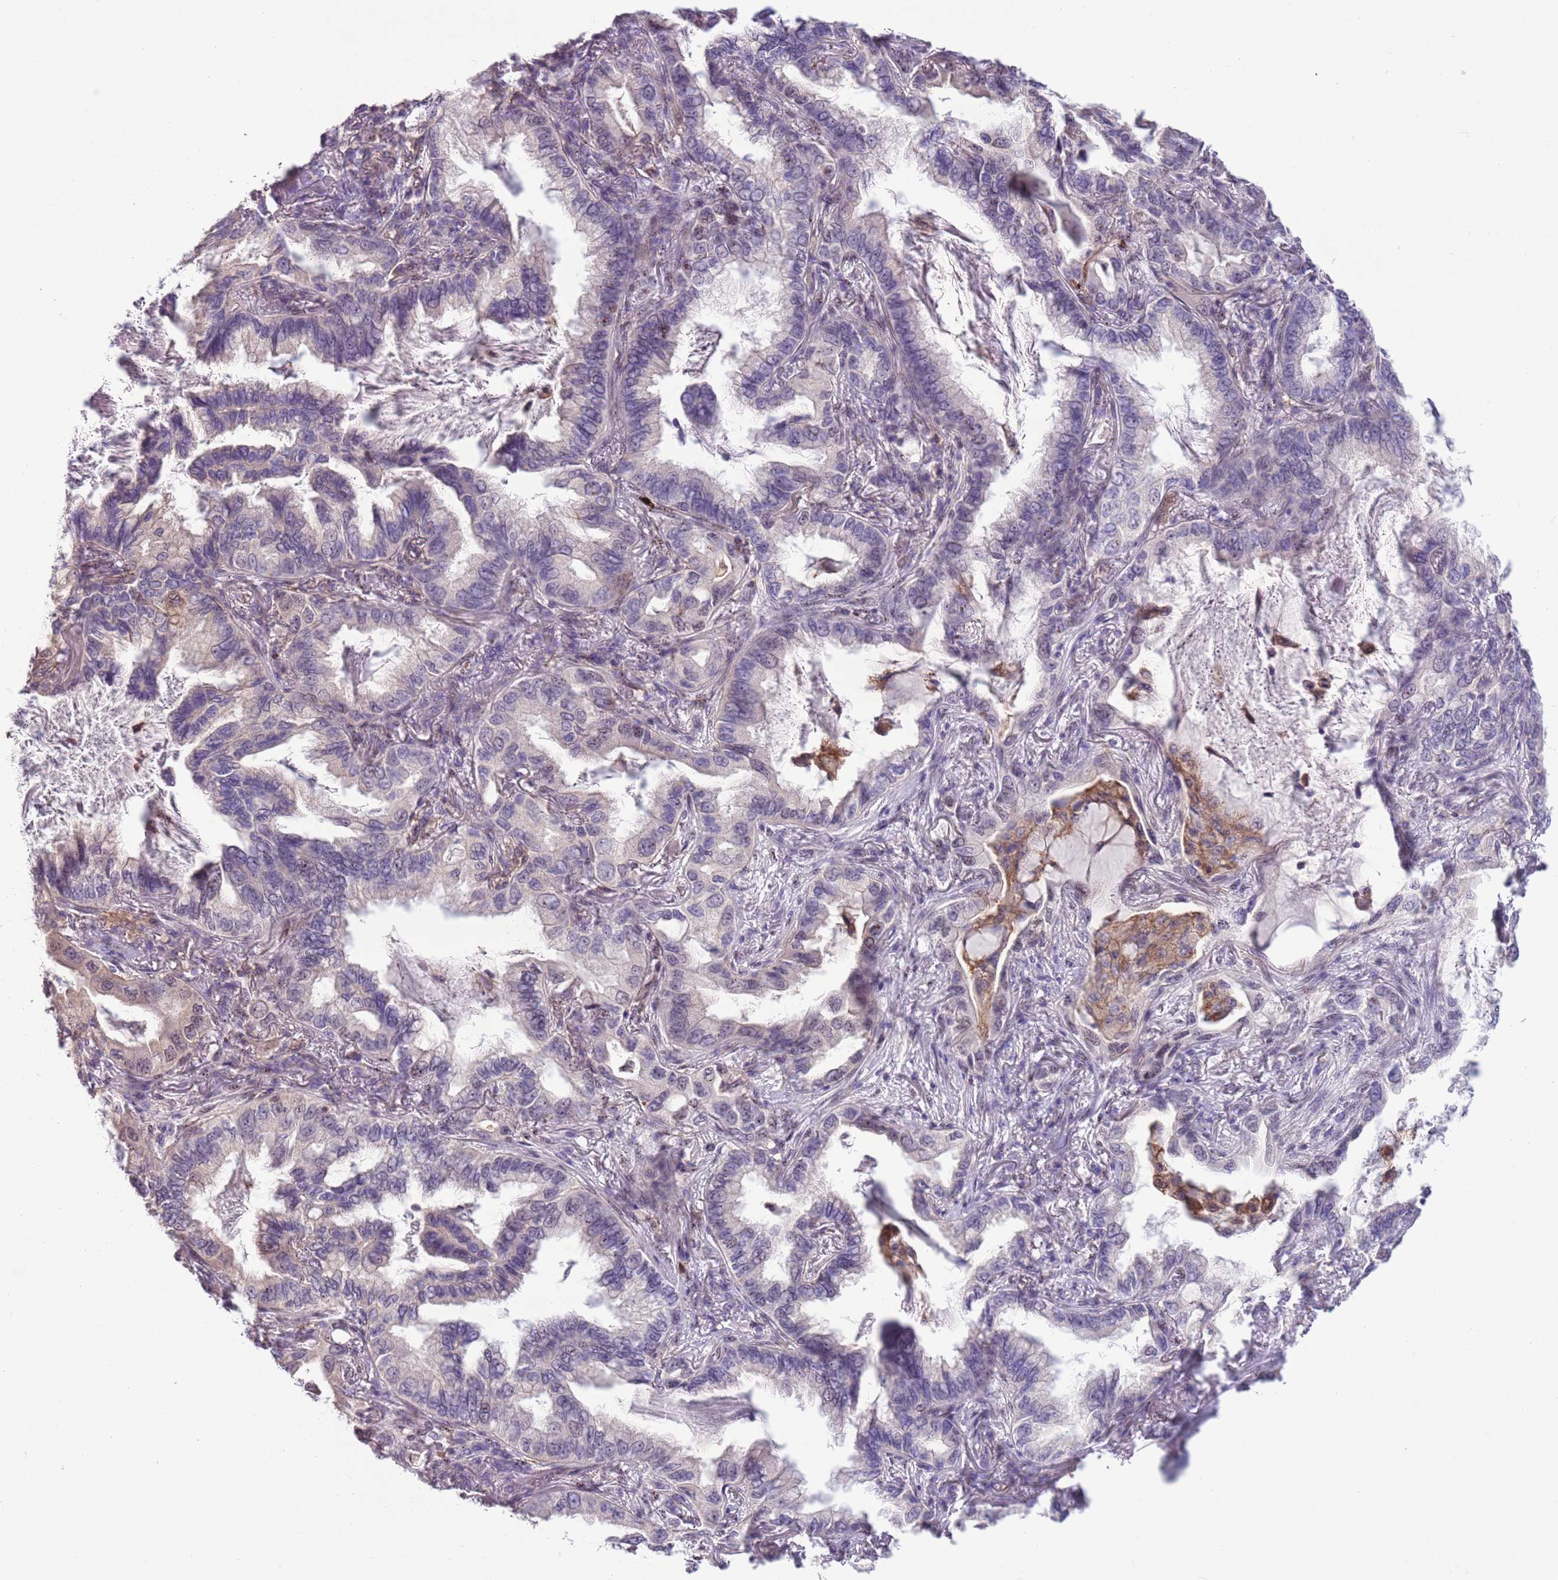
{"staining": {"intensity": "moderate", "quantity": "<25%", "location": "nuclear"}, "tissue": "lung cancer", "cell_type": "Tumor cells", "image_type": "cancer", "snomed": [{"axis": "morphology", "description": "Adenocarcinoma, NOS"}, {"axis": "topography", "description": "Lung"}], "caption": "Adenocarcinoma (lung) tissue exhibits moderate nuclear staining in about <25% of tumor cells Using DAB (3,3'-diaminobenzidine) (brown) and hematoxylin (blue) stains, captured at high magnification using brightfield microscopy.", "gene": "CAPN9", "patient": {"sex": "female", "age": 69}}